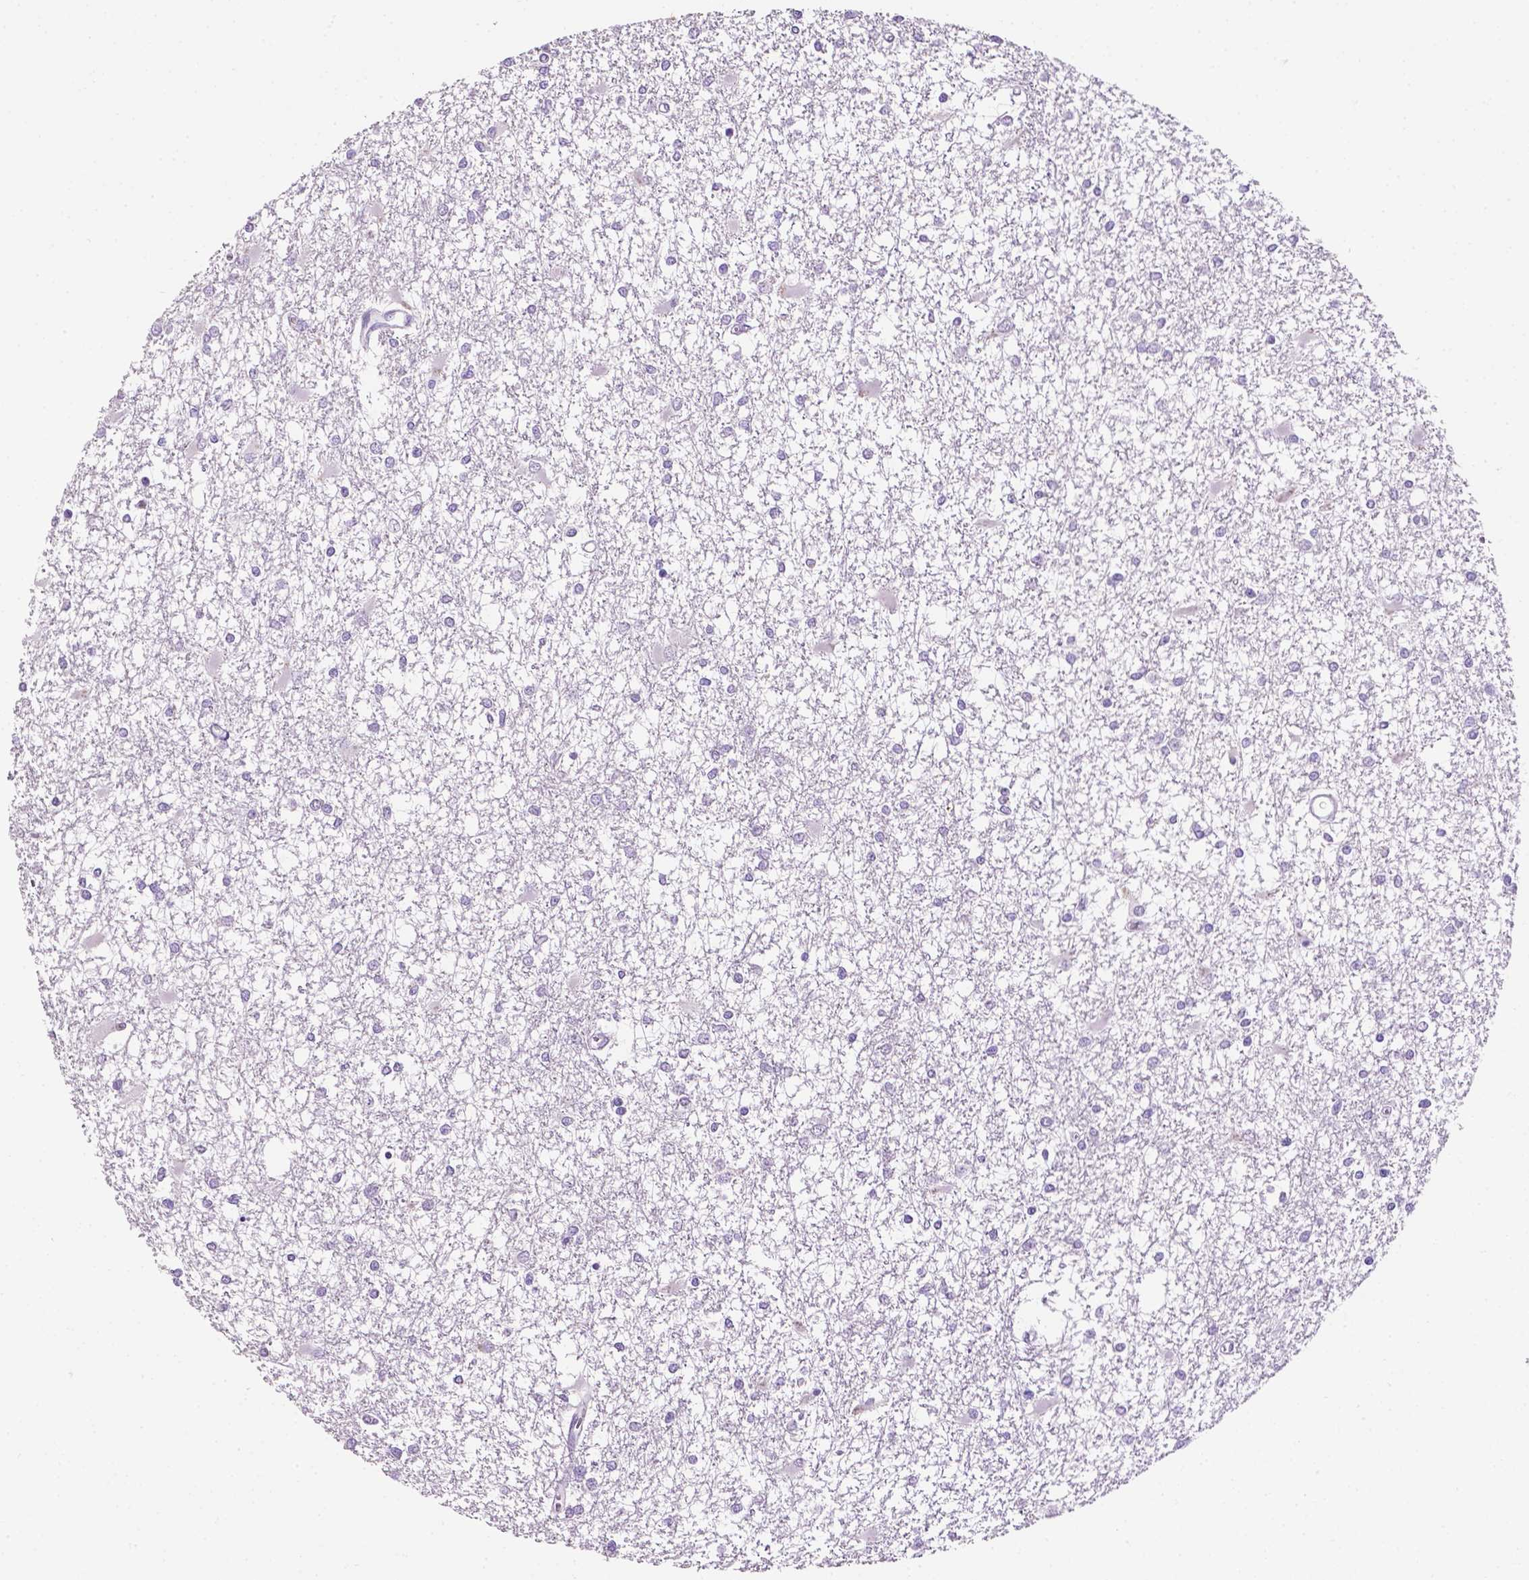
{"staining": {"intensity": "negative", "quantity": "none", "location": "none"}, "tissue": "glioma", "cell_type": "Tumor cells", "image_type": "cancer", "snomed": [{"axis": "morphology", "description": "Glioma, malignant, High grade"}, {"axis": "topography", "description": "Cerebral cortex"}], "caption": "Image shows no protein positivity in tumor cells of glioma tissue.", "gene": "TACSTD2", "patient": {"sex": "male", "age": 79}}